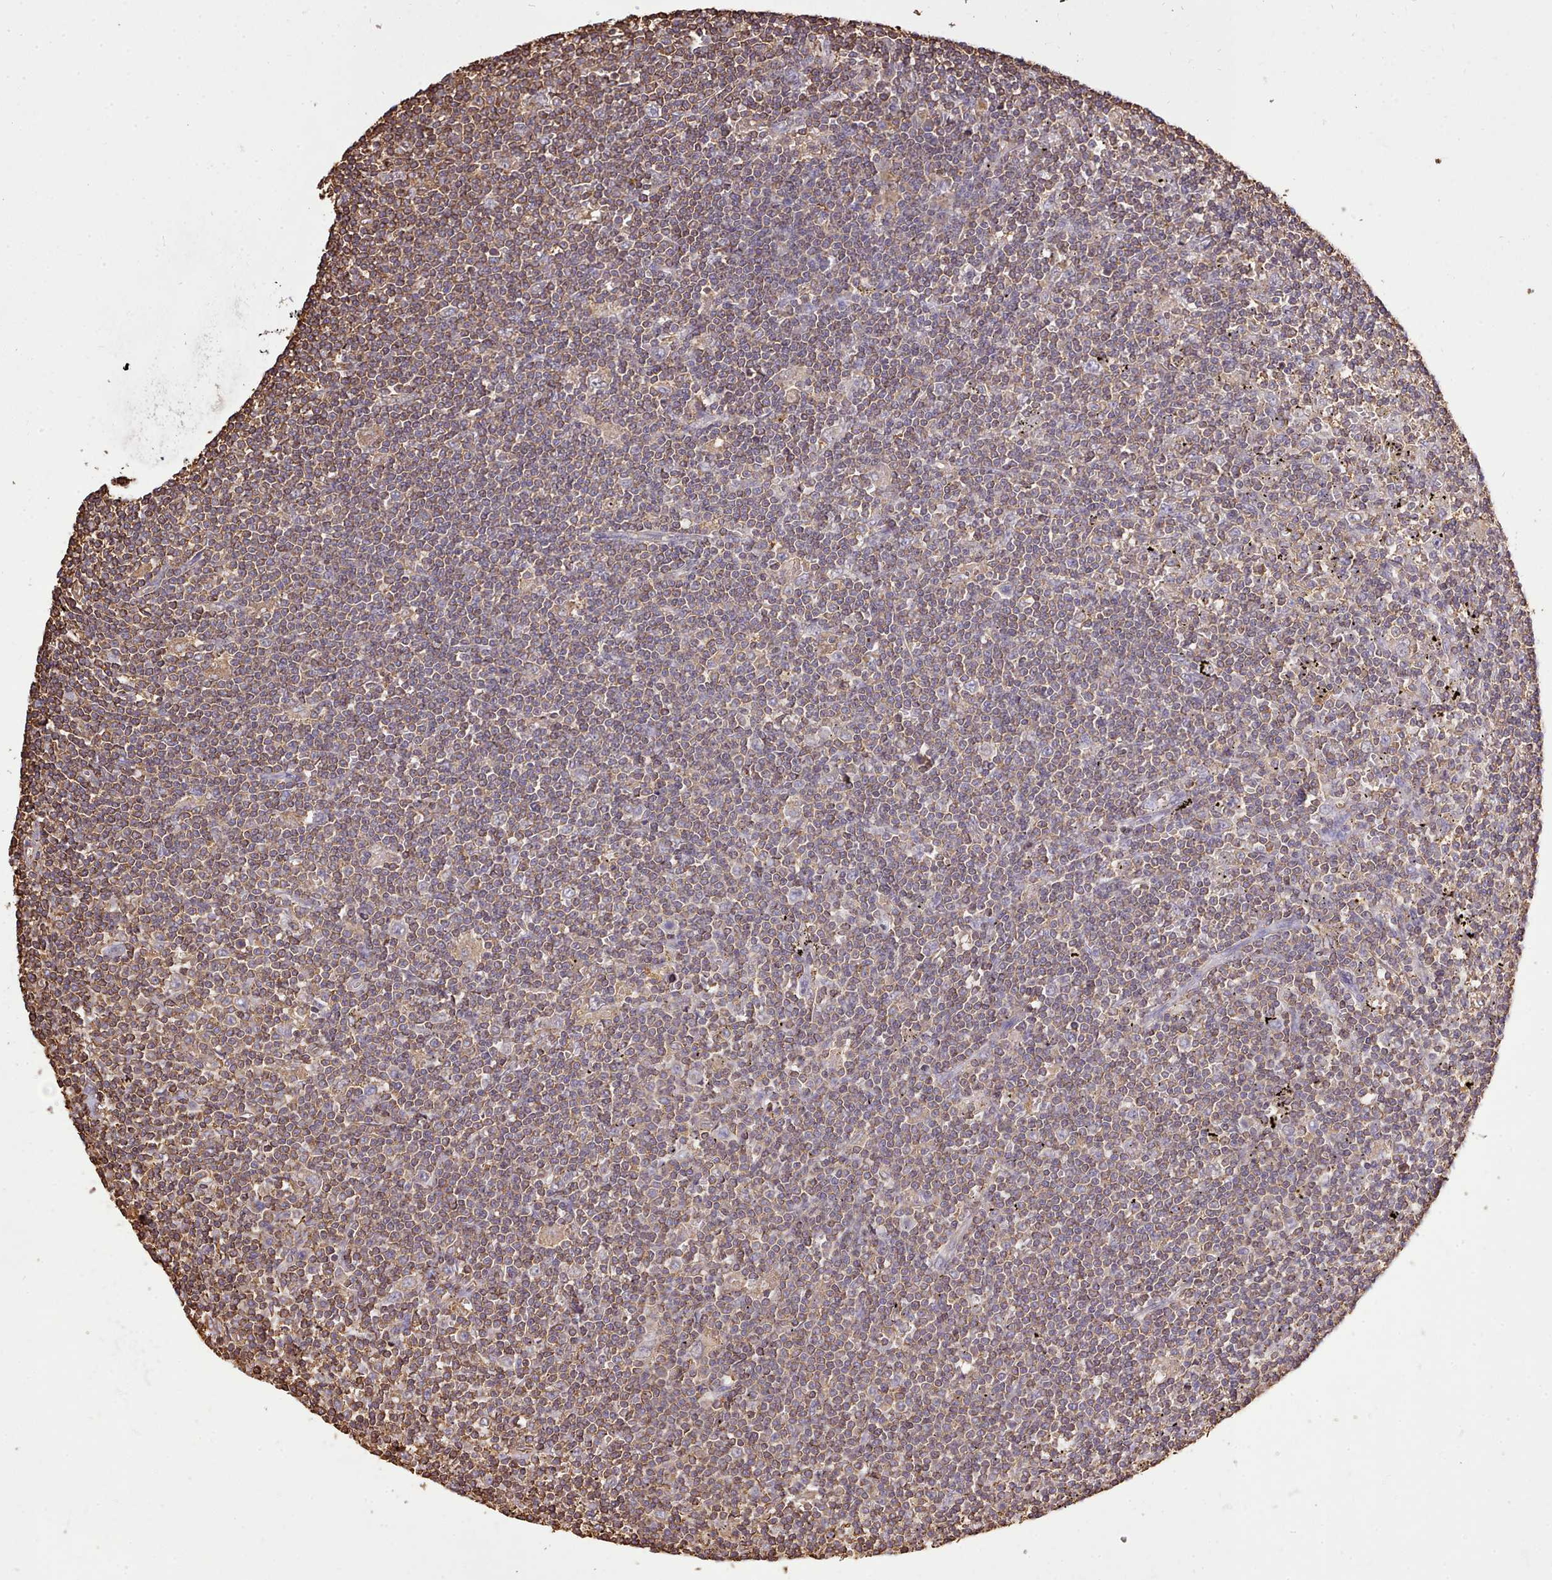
{"staining": {"intensity": "moderate", "quantity": "25%-75%", "location": "cytoplasmic/membranous"}, "tissue": "lymphoma", "cell_type": "Tumor cells", "image_type": "cancer", "snomed": [{"axis": "morphology", "description": "Malignant lymphoma, non-Hodgkin's type, Low grade"}, {"axis": "topography", "description": "Spleen"}], "caption": "A photomicrograph of lymphoma stained for a protein exhibits moderate cytoplasmic/membranous brown staining in tumor cells. The protein of interest is stained brown, and the nuclei are stained in blue (DAB IHC with brightfield microscopy, high magnification).", "gene": "CAPZA1", "patient": {"sex": "male", "age": 76}}